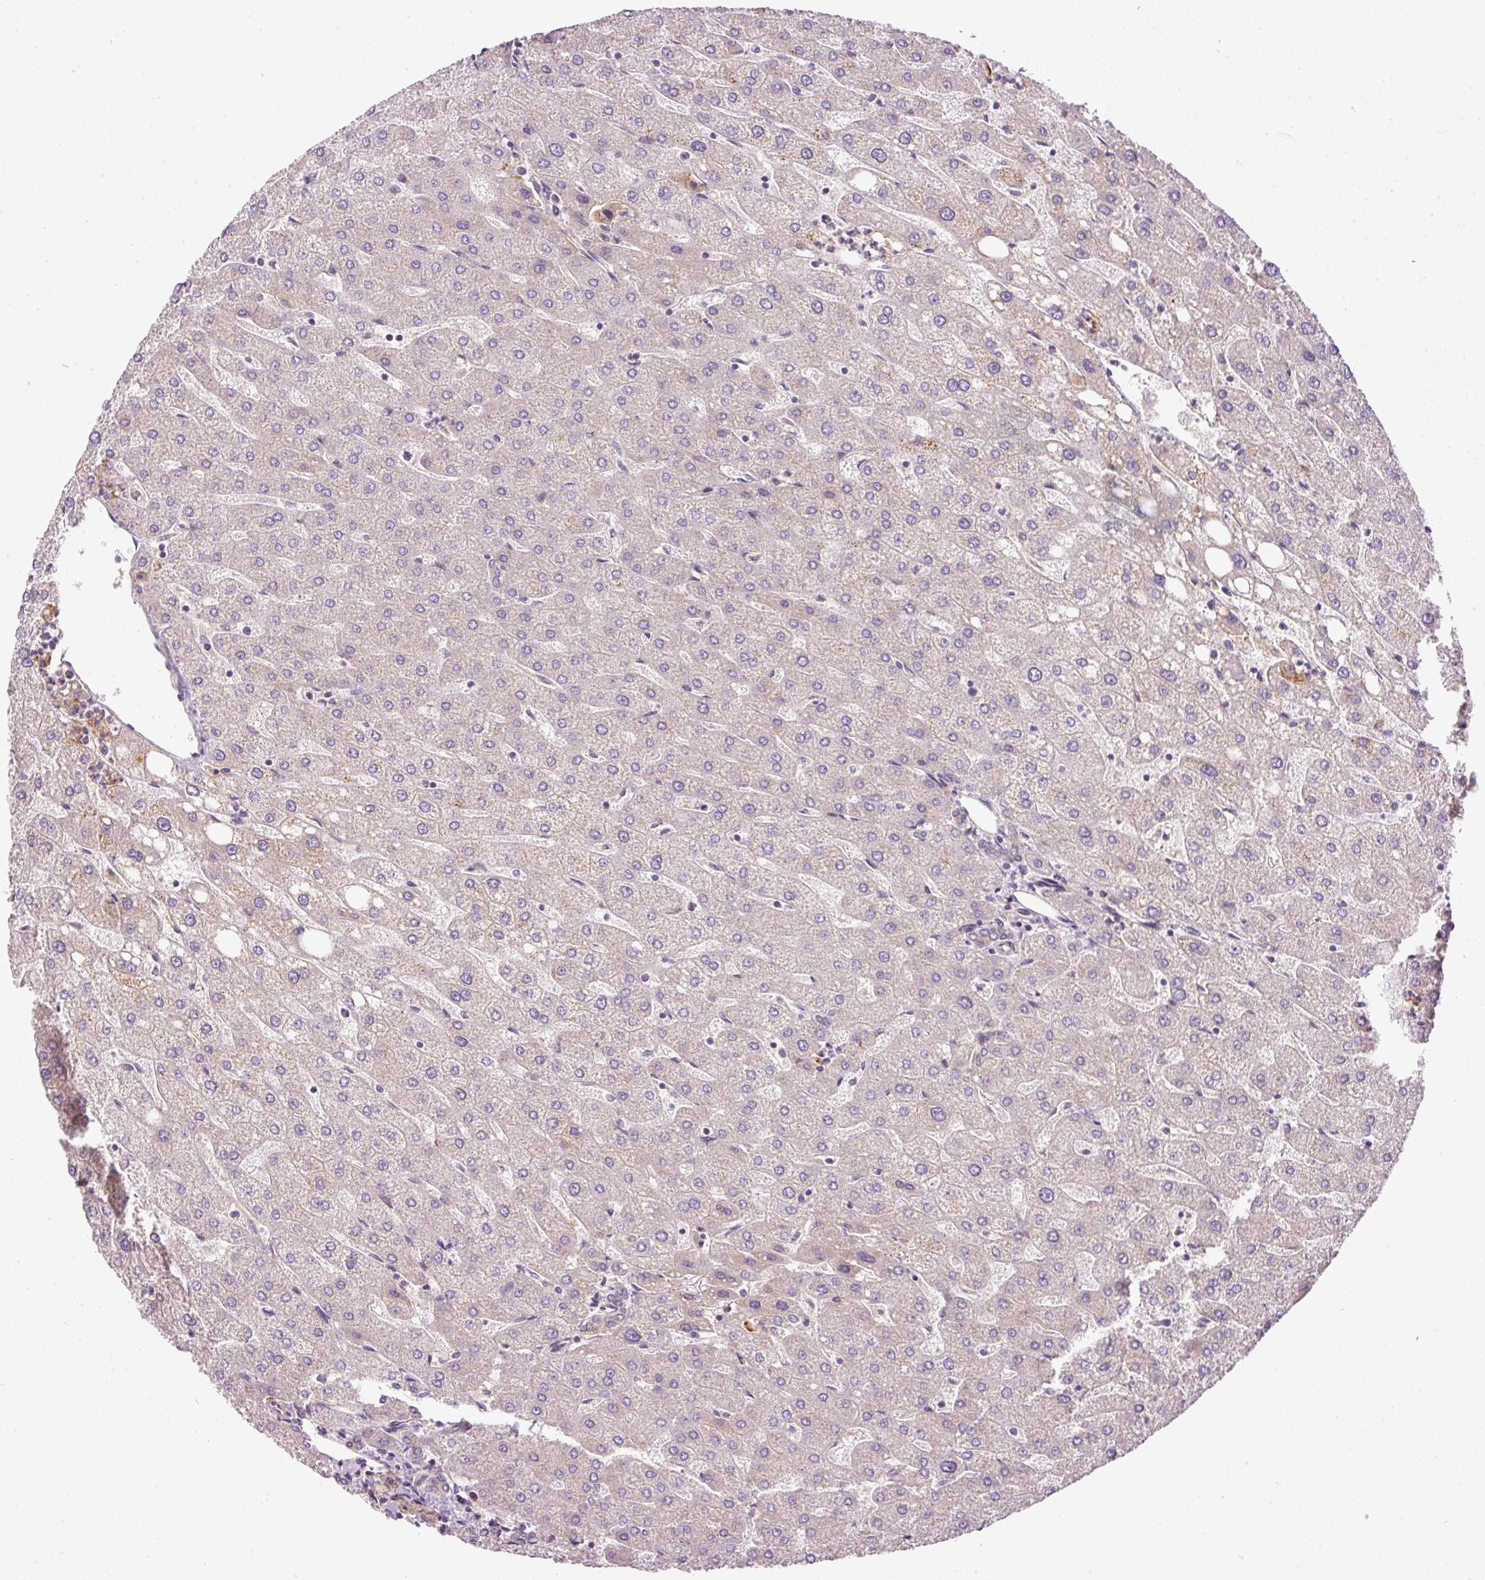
{"staining": {"intensity": "negative", "quantity": "none", "location": "none"}, "tissue": "liver", "cell_type": "Cholangiocytes", "image_type": "normal", "snomed": [{"axis": "morphology", "description": "Normal tissue, NOS"}, {"axis": "topography", "description": "Liver"}], "caption": "Normal liver was stained to show a protein in brown. There is no significant positivity in cholangiocytes.", "gene": "TBC1D2B", "patient": {"sex": "male", "age": 67}}